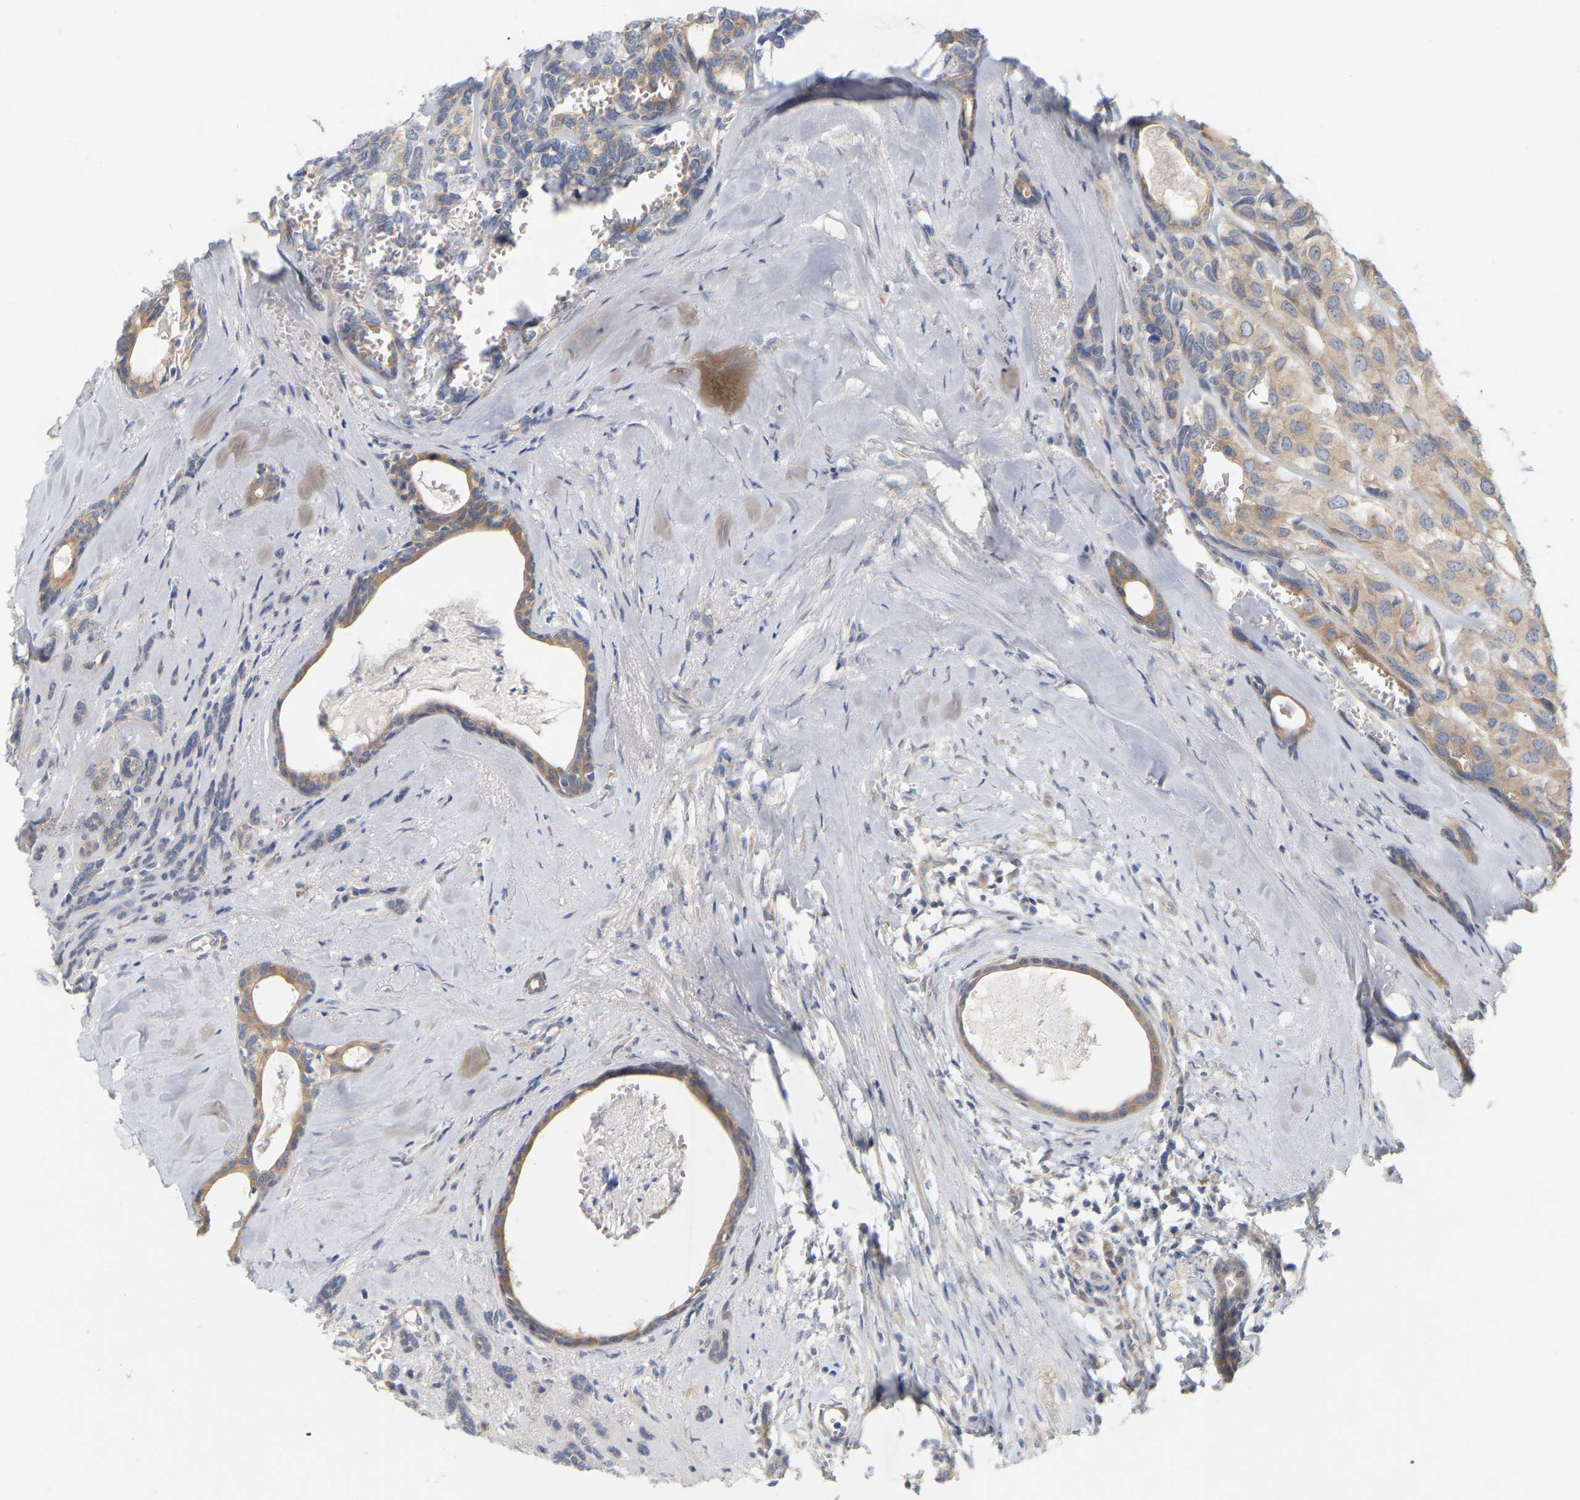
{"staining": {"intensity": "weak", "quantity": ">75%", "location": "cytoplasmic/membranous"}, "tissue": "head and neck cancer", "cell_type": "Tumor cells", "image_type": "cancer", "snomed": [{"axis": "morphology", "description": "Adenocarcinoma, NOS"}, {"axis": "topography", "description": "Salivary gland, NOS"}, {"axis": "topography", "description": "Head-Neck"}], "caption": "Head and neck cancer was stained to show a protein in brown. There is low levels of weak cytoplasmic/membranous positivity in about >75% of tumor cells. The staining was performed using DAB (3,3'-diaminobenzidine) to visualize the protein expression in brown, while the nuclei were stained in blue with hematoxylin (Magnification: 20x).", "gene": "MINDY4", "patient": {"sex": "female", "age": 76}}